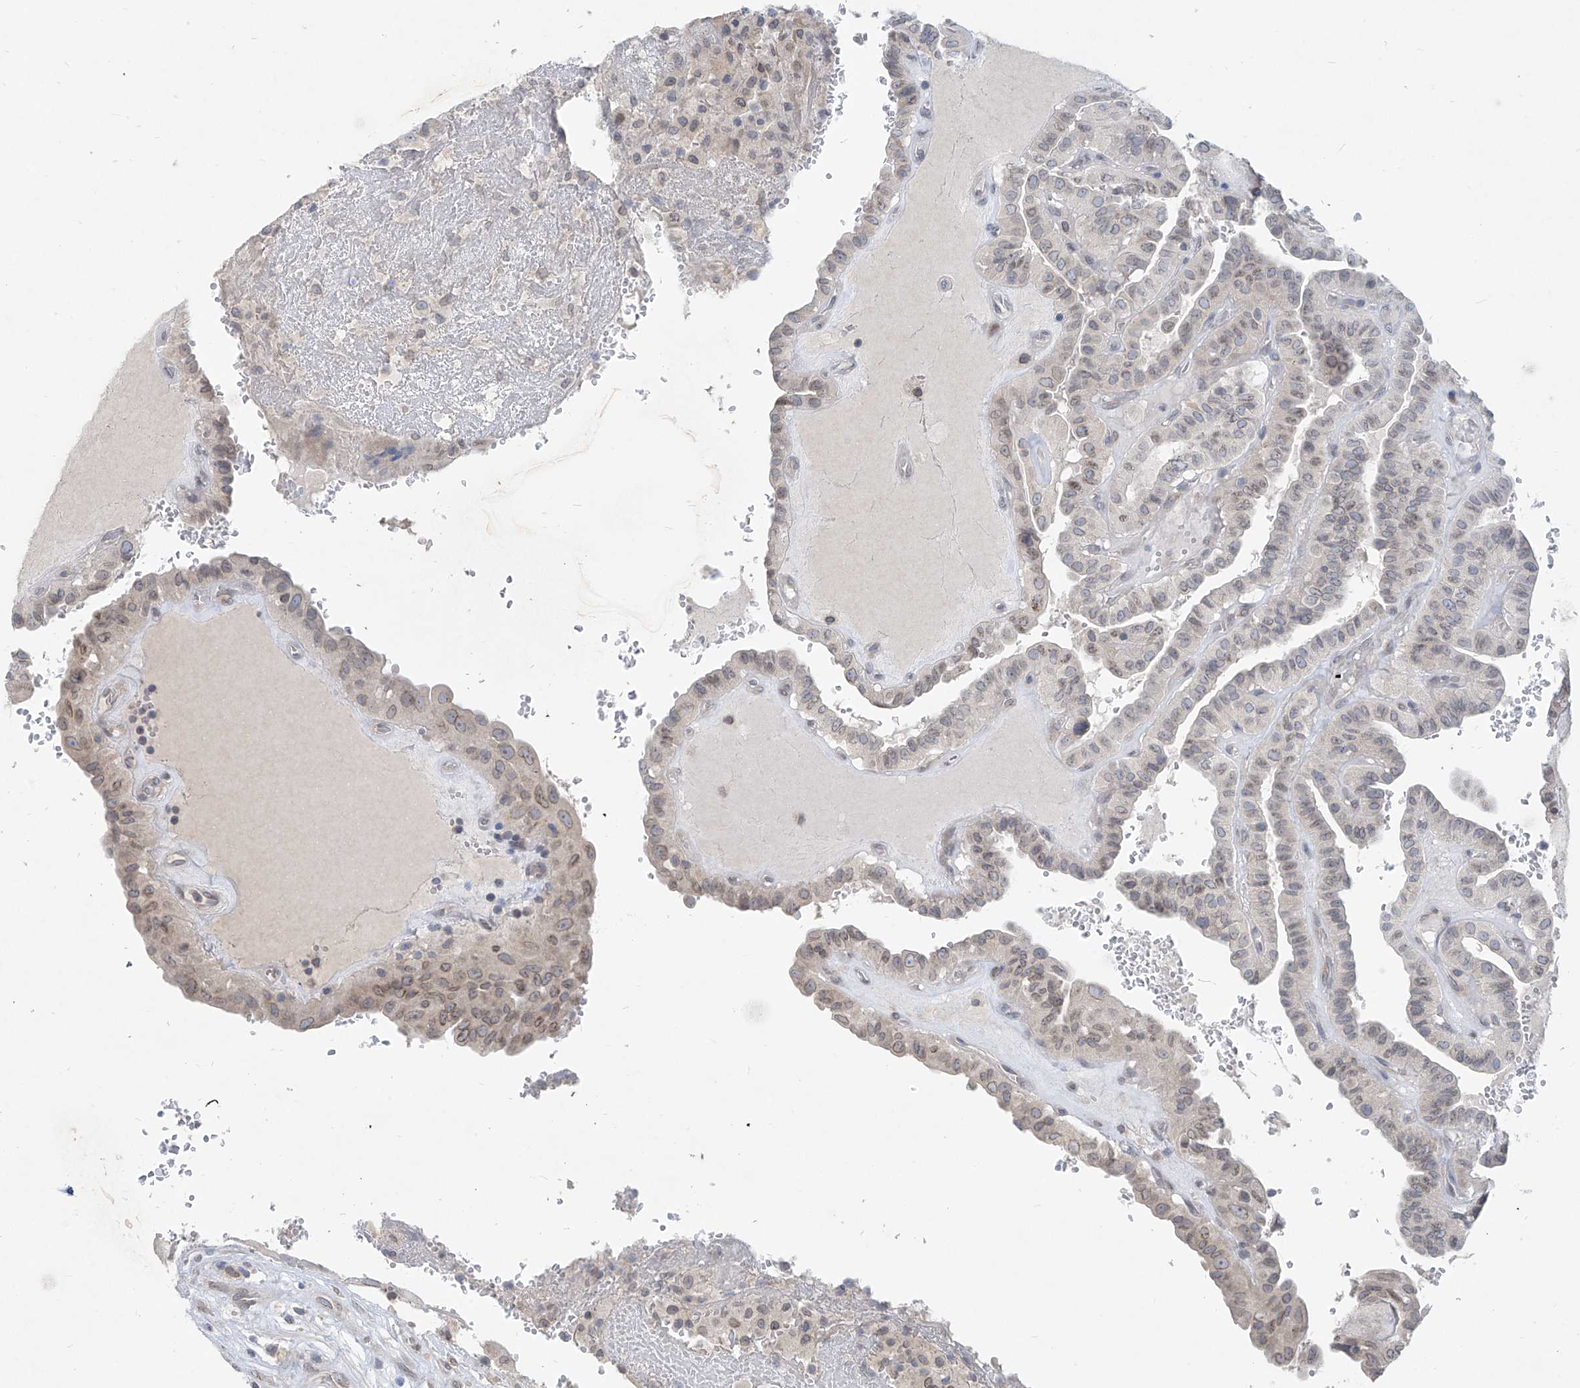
{"staining": {"intensity": "weak", "quantity": "<25%", "location": "cytoplasmic/membranous,nuclear"}, "tissue": "thyroid cancer", "cell_type": "Tumor cells", "image_type": "cancer", "snomed": [{"axis": "morphology", "description": "Papillary adenocarcinoma, NOS"}, {"axis": "topography", "description": "Thyroid gland"}], "caption": "Thyroid papillary adenocarcinoma was stained to show a protein in brown. There is no significant expression in tumor cells.", "gene": "KRTAP25-1", "patient": {"sex": "male", "age": 77}}